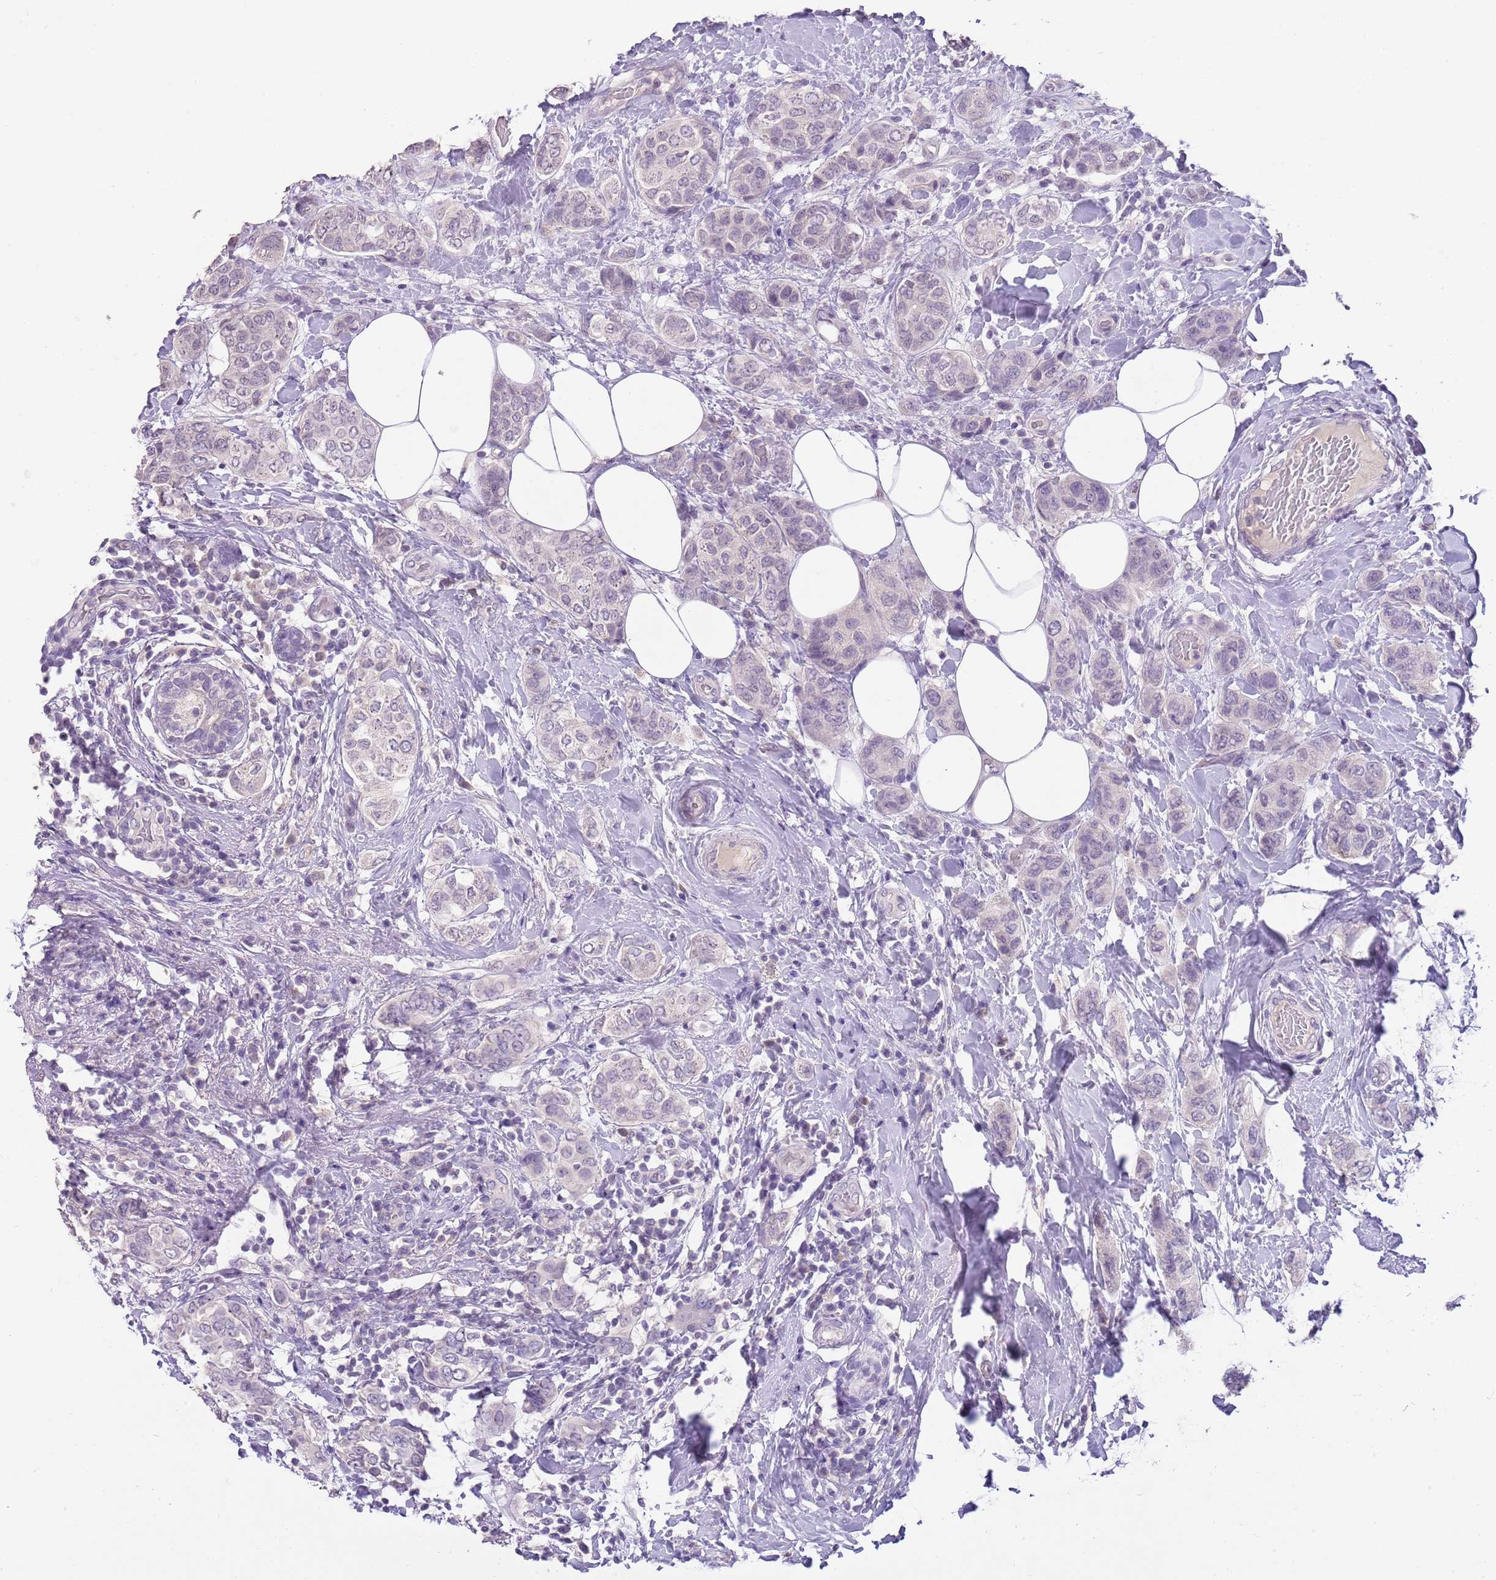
{"staining": {"intensity": "negative", "quantity": "none", "location": "none"}, "tissue": "breast cancer", "cell_type": "Tumor cells", "image_type": "cancer", "snomed": [{"axis": "morphology", "description": "Lobular carcinoma"}, {"axis": "topography", "description": "Breast"}], "caption": "DAB (3,3'-diaminobenzidine) immunohistochemical staining of human lobular carcinoma (breast) shows no significant staining in tumor cells.", "gene": "SLC35E3", "patient": {"sex": "female", "age": 51}}